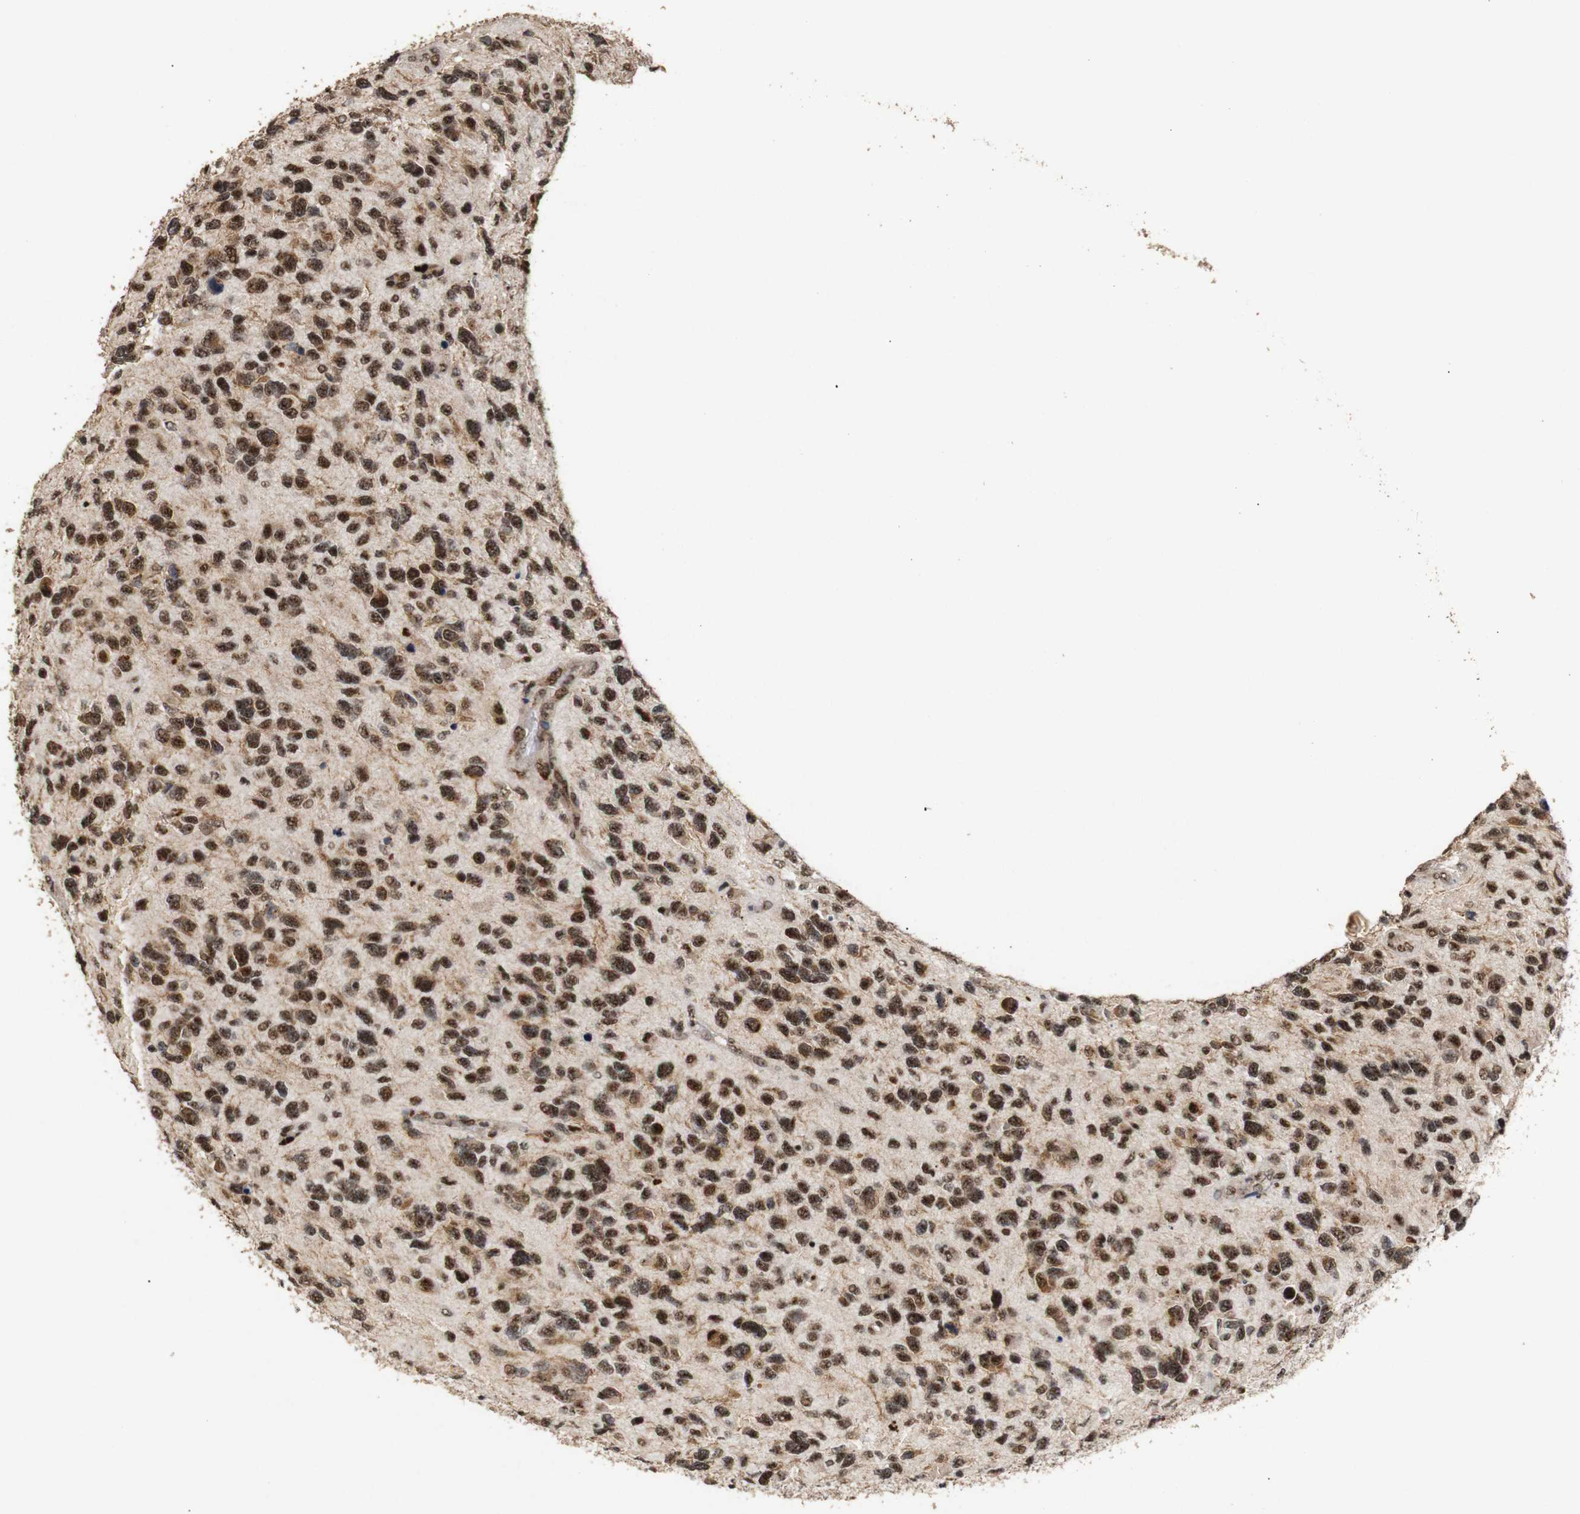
{"staining": {"intensity": "strong", "quantity": ">75%", "location": "cytoplasmic/membranous,nuclear"}, "tissue": "glioma", "cell_type": "Tumor cells", "image_type": "cancer", "snomed": [{"axis": "morphology", "description": "Glioma, malignant, High grade"}, {"axis": "topography", "description": "Brain"}], "caption": "The image displays staining of glioma, revealing strong cytoplasmic/membranous and nuclear protein expression (brown color) within tumor cells.", "gene": "PYM1", "patient": {"sex": "female", "age": 58}}